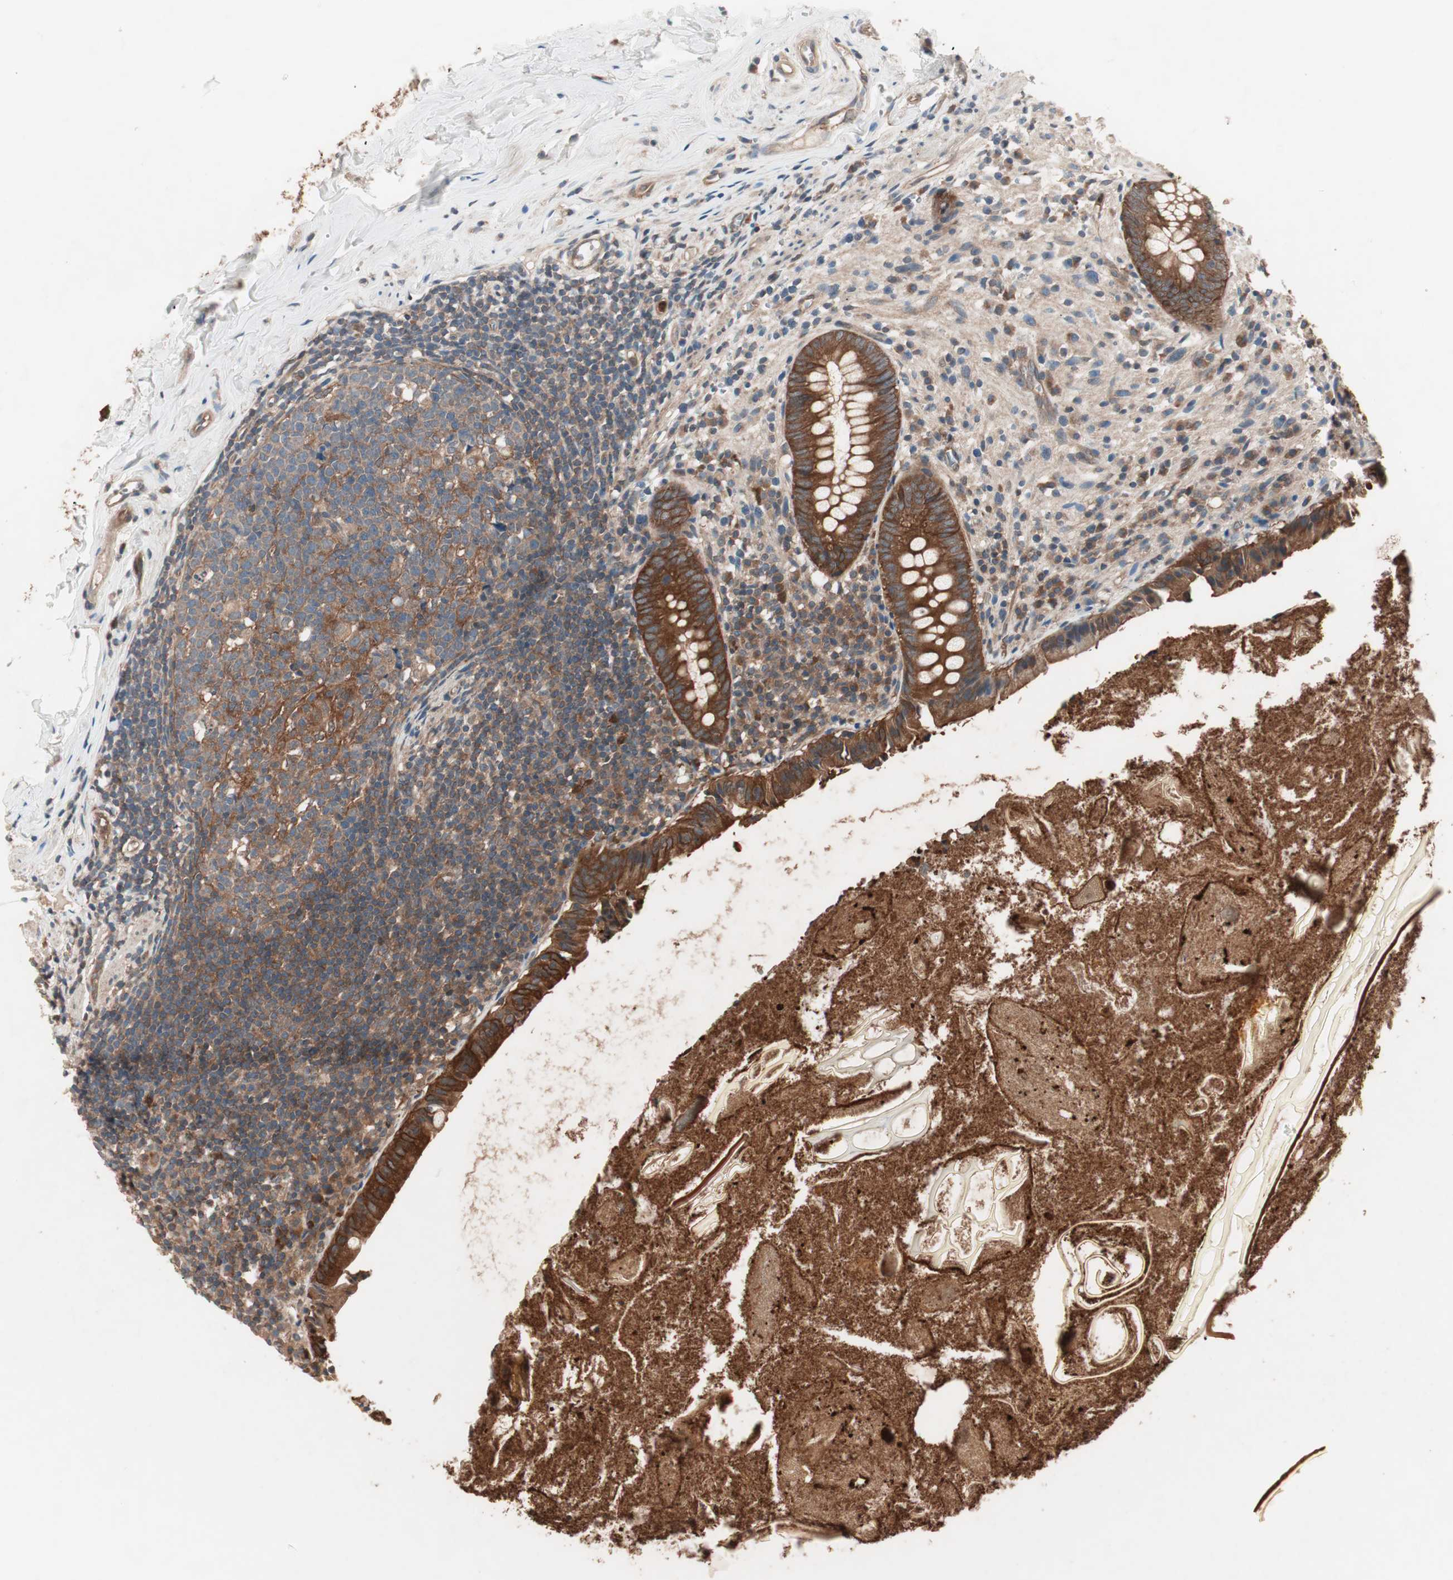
{"staining": {"intensity": "strong", "quantity": ">75%", "location": "cytoplasmic/membranous"}, "tissue": "appendix", "cell_type": "Glandular cells", "image_type": "normal", "snomed": [{"axis": "morphology", "description": "Normal tissue, NOS"}, {"axis": "topography", "description": "Appendix"}], "caption": "This histopathology image displays immunohistochemistry (IHC) staining of unremarkable human appendix, with high strong cytoplasmic/membranous staining in about >75% of glandular cells.", "gene": "TSG101", "patient": {"sex": "male", "age": 52}}